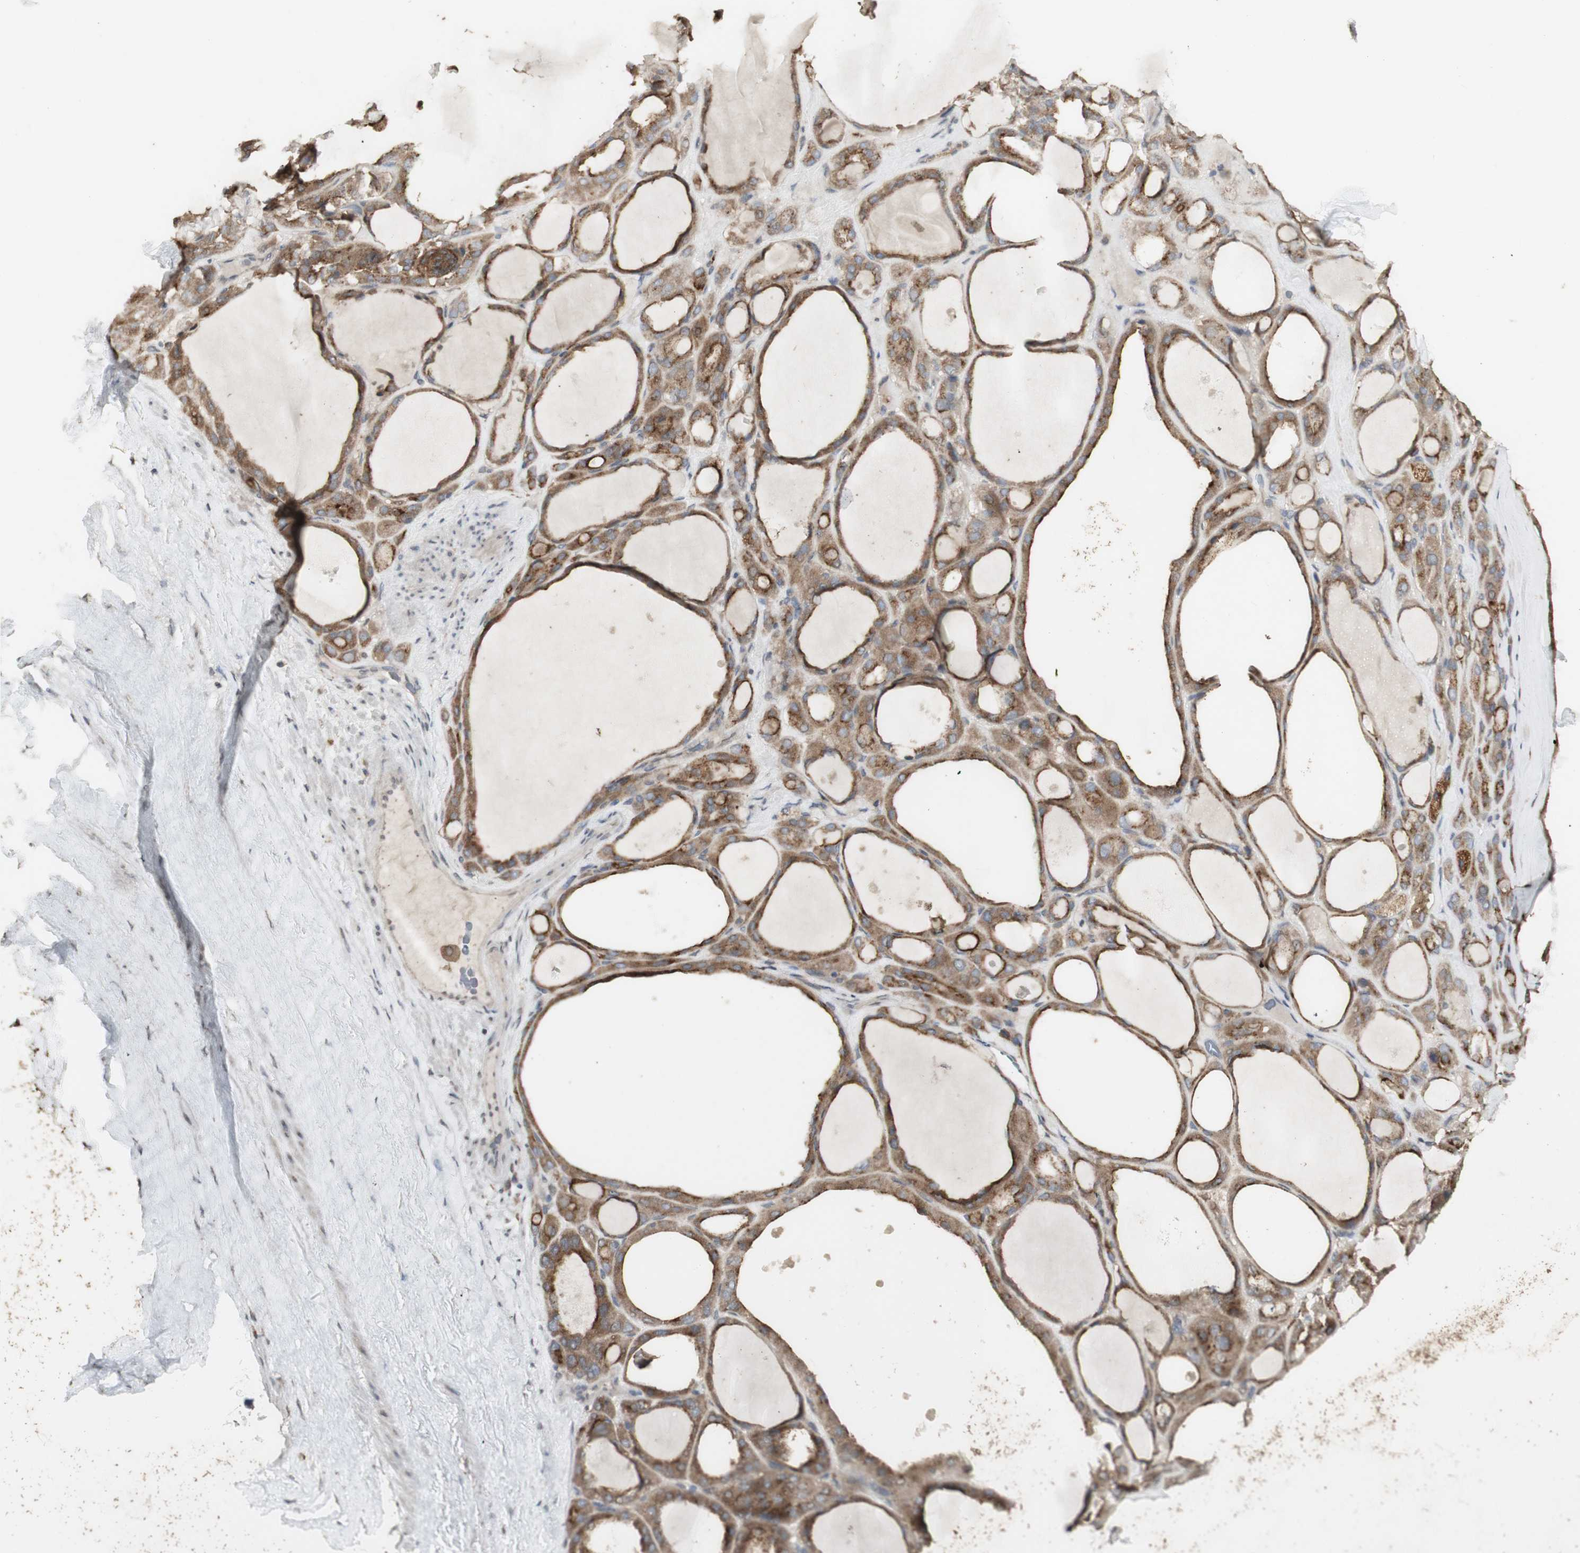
{"staining": {"intensity": "moderate", "quantity": ">75%", "location": "cytoplasmic/membranous"}, "tissue": "thyroid gland", "cell_type": "Glandular cells", "image_type": "normal", "snomed": [{"axis": "morphology", "description": "Normal tissue, NOS"}, {"axis": "morphology", "description": "Carcinoma, NOS"}, {"axis": "topography", "description": "Thyroid gland"}], "caption": "Immunohistochemistry photomicrograph of benign human thyroid gland stained for a protein (brown), which demonstrates medium levels of moderate cytoplasmic/membranous expression in approximately >75% of glandular cells.", "gene": "ATP6V1E1", "patient": {"sex": "female", "age": 86}}